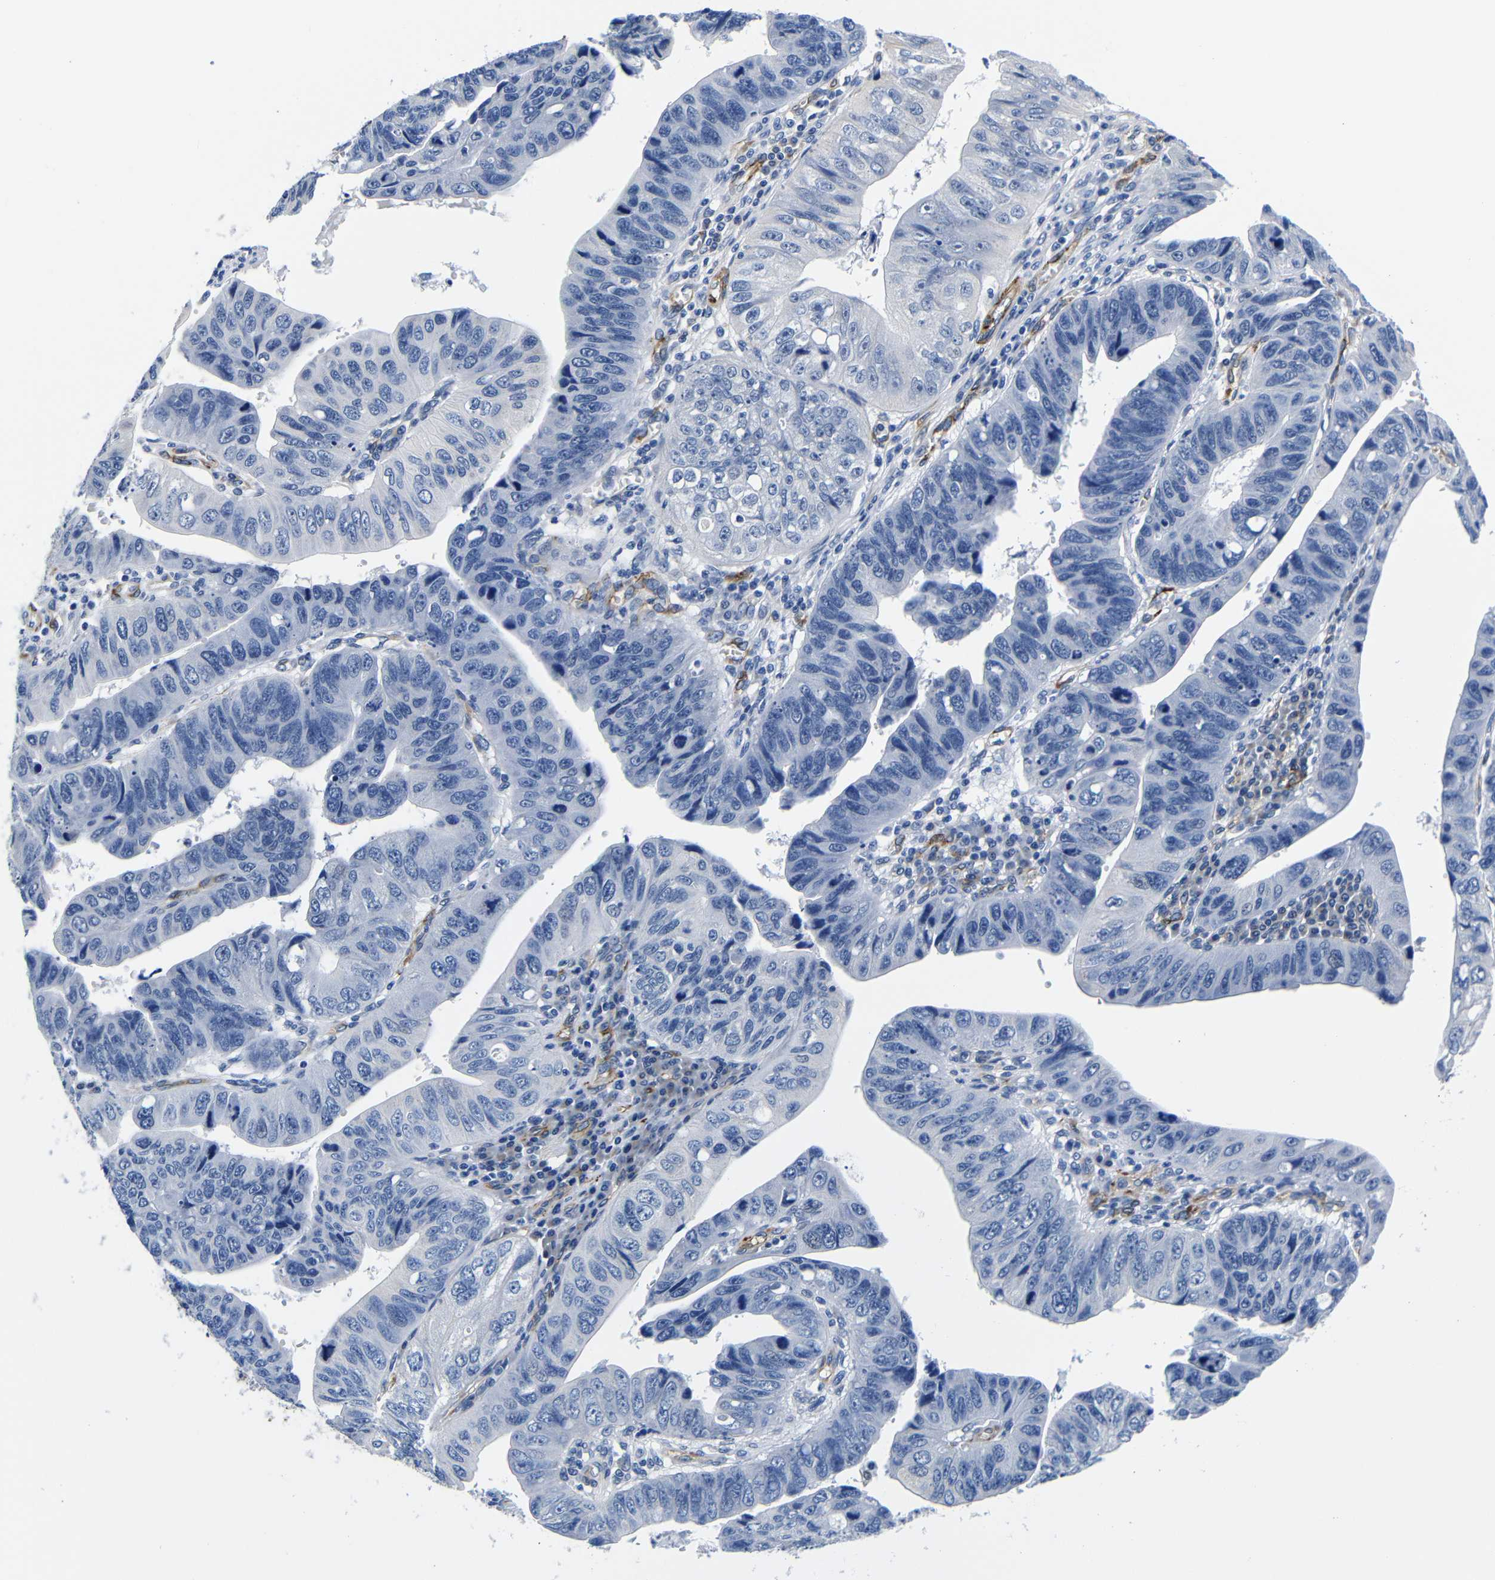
{"staining": {"intensity": "negative", "quantity": "none", "location": "none"}, "tissue": "stomach cancer", "cell_type": "Tumor cells", "image_type": "cancer", "snomed": [{"axis": "morphology", "description": "Adenocarcinoma, NOS"}, {"axis": "topography", "description": "Stomach"}], "caption": "High power microscopy micrograph of an IHC micrograph of stomach cancer (adenocarcinoma), revealing no significant expression in tumor cells.", "gene": "LRIG1", "patient": {"sex": "male", "age": 59}}